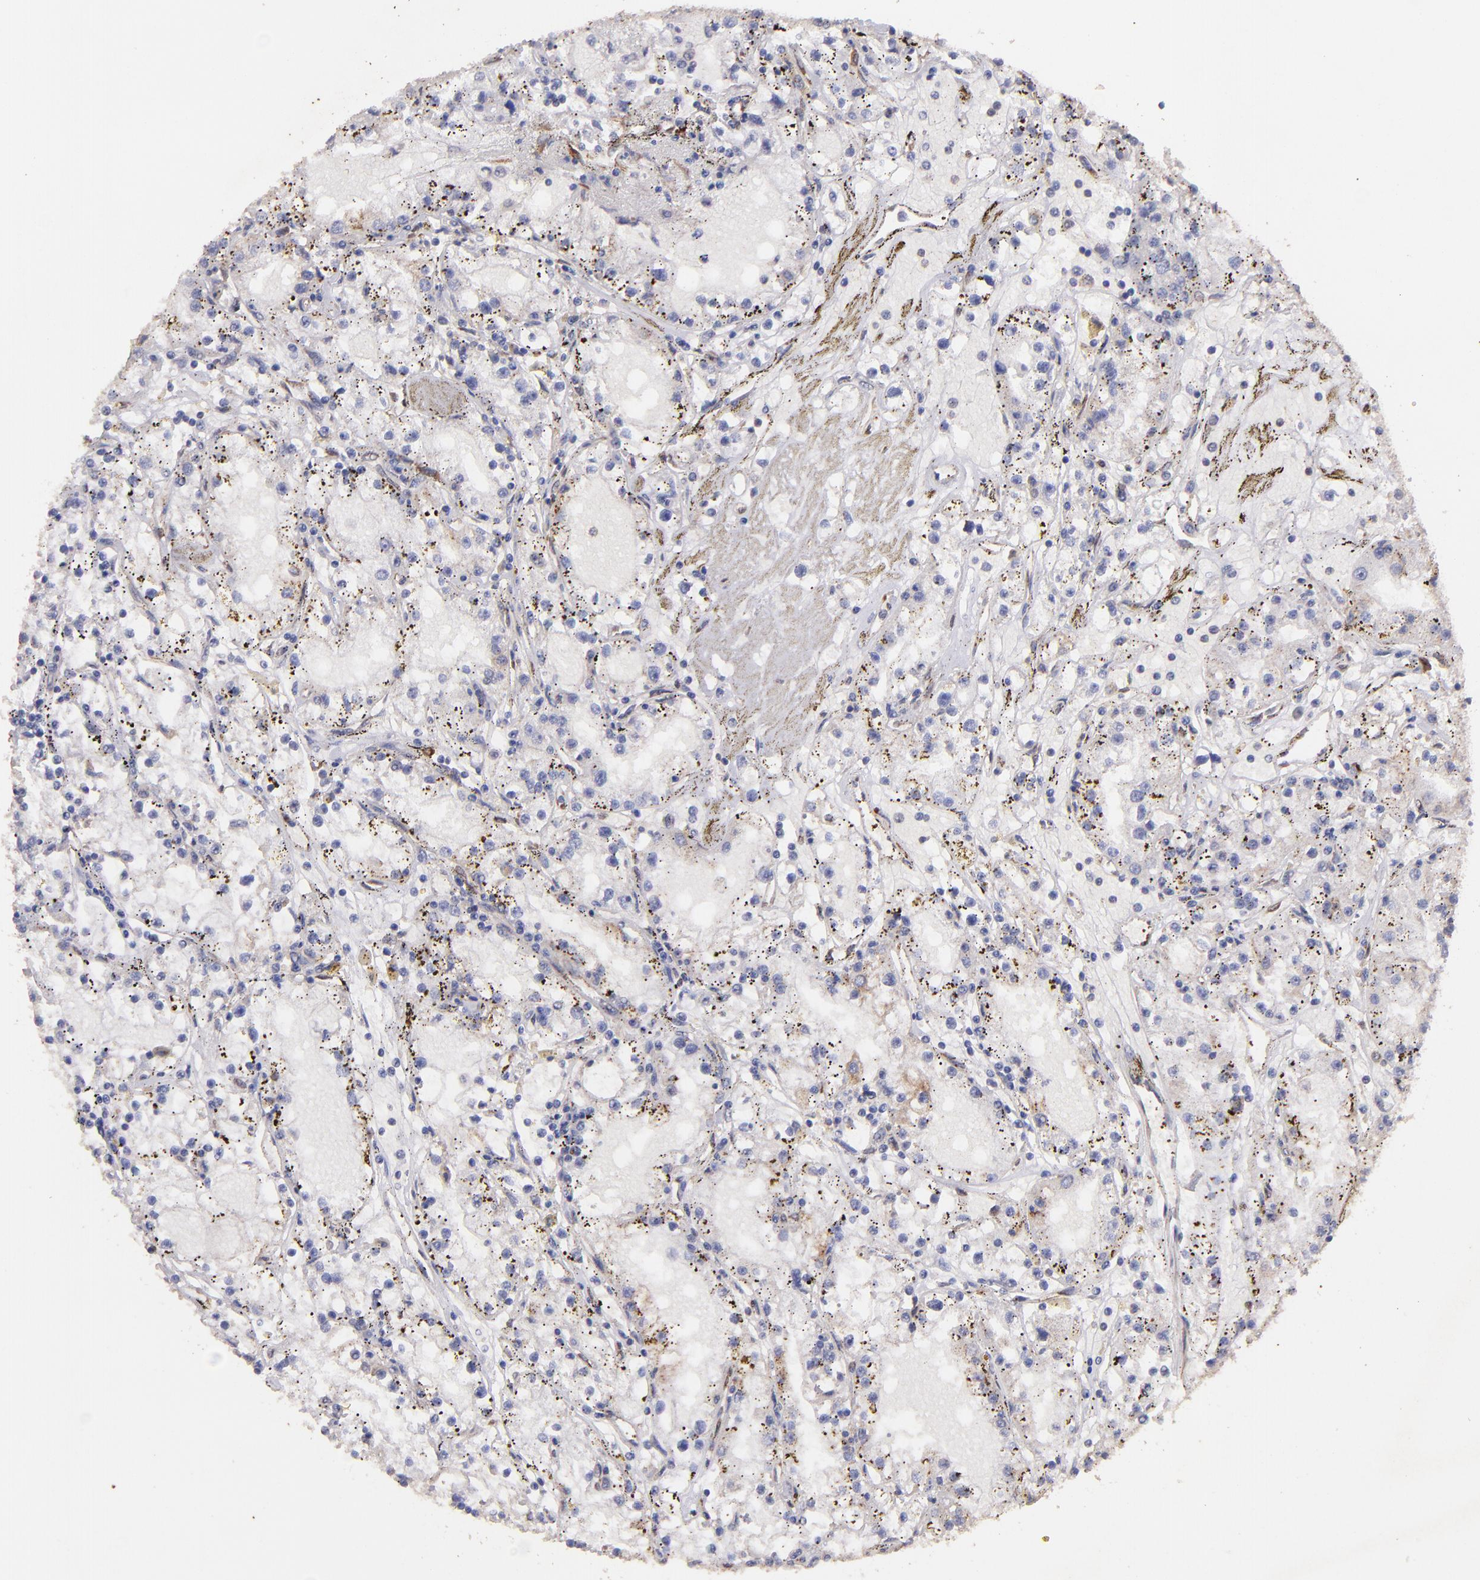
{"staining": {"intensity": "negative", "quantity": "none", "location": "none"}, "tissue": "renal cancer", "cell_type": "Tumor cells", "image_type": "cancer", "snomed": [{"axis": "morphology", "description": "Adenocarcinoma, NOS"}, {"axis": "topography", "description": "Kidney"}], "caption": "Renal cancer (adenocarcinoma) stained for a protein using IHC exhibits no staining tumor cells.", "gene": "RET", "patient": {"sex": "male", "age": 56}}